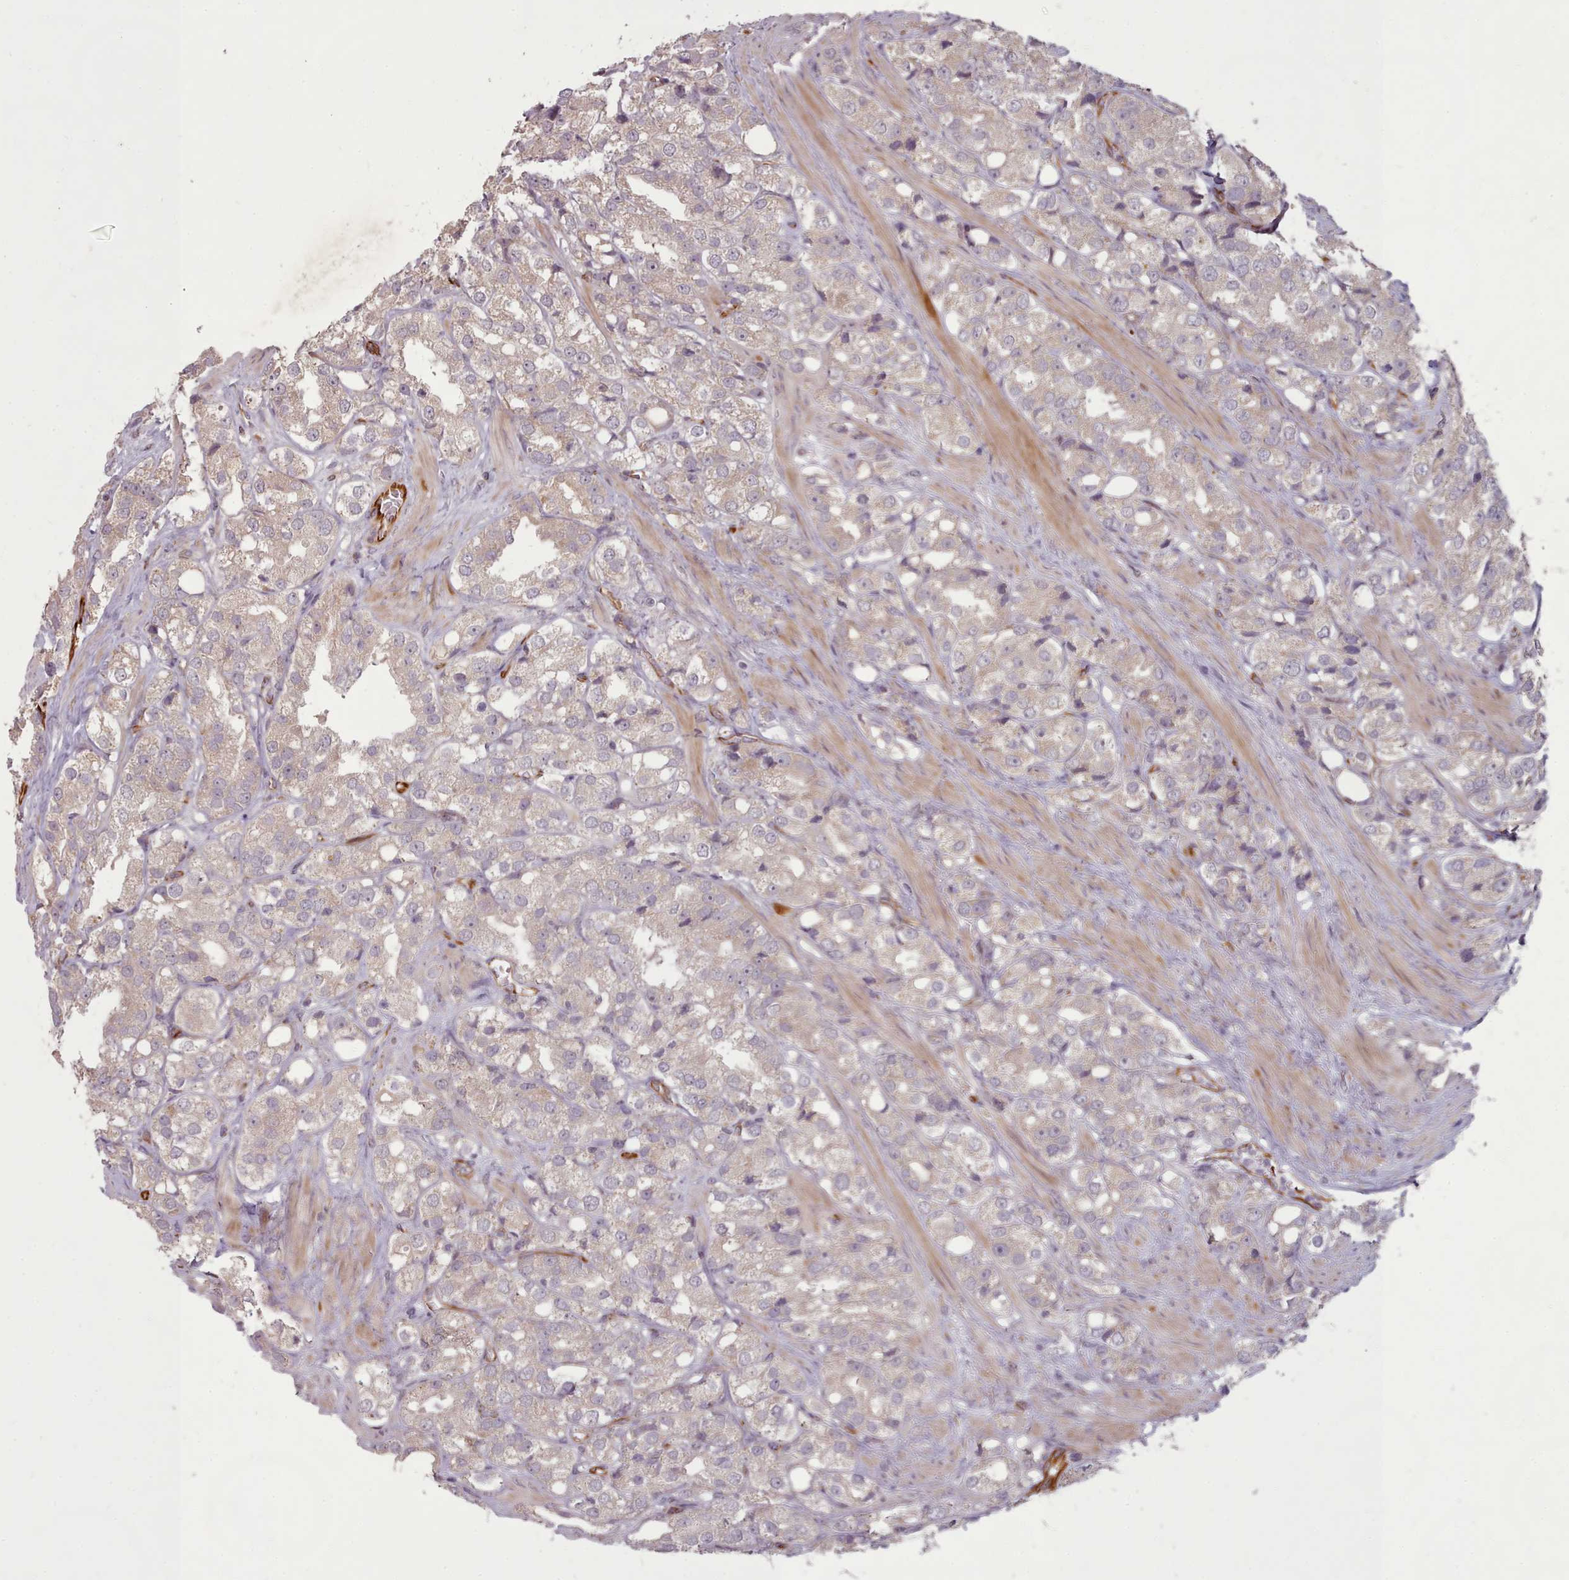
{"staining": {"intensity": "weak", "quantity": "25%-75%", "location": "cytoplasmic/membranous"}, "tissue": "prostate cancer", "cell_type": "Tumor cells", "image_type": "cancer", "snomed": [{"axis": "morphology", "description": "Adenocarcinoma, NOS"}, {"axis": "topography", "description": "Prostate"}], "caption": "Immunohistochemistry (IHC) (DAB) staining of prostate adenocarcinoma reveals weak cytoplasmic/membranous protein staining in approximately 25%-75% of tumor cells.", "gene": "GBGT1", "patient": {"sex": "male", "age": 79}}